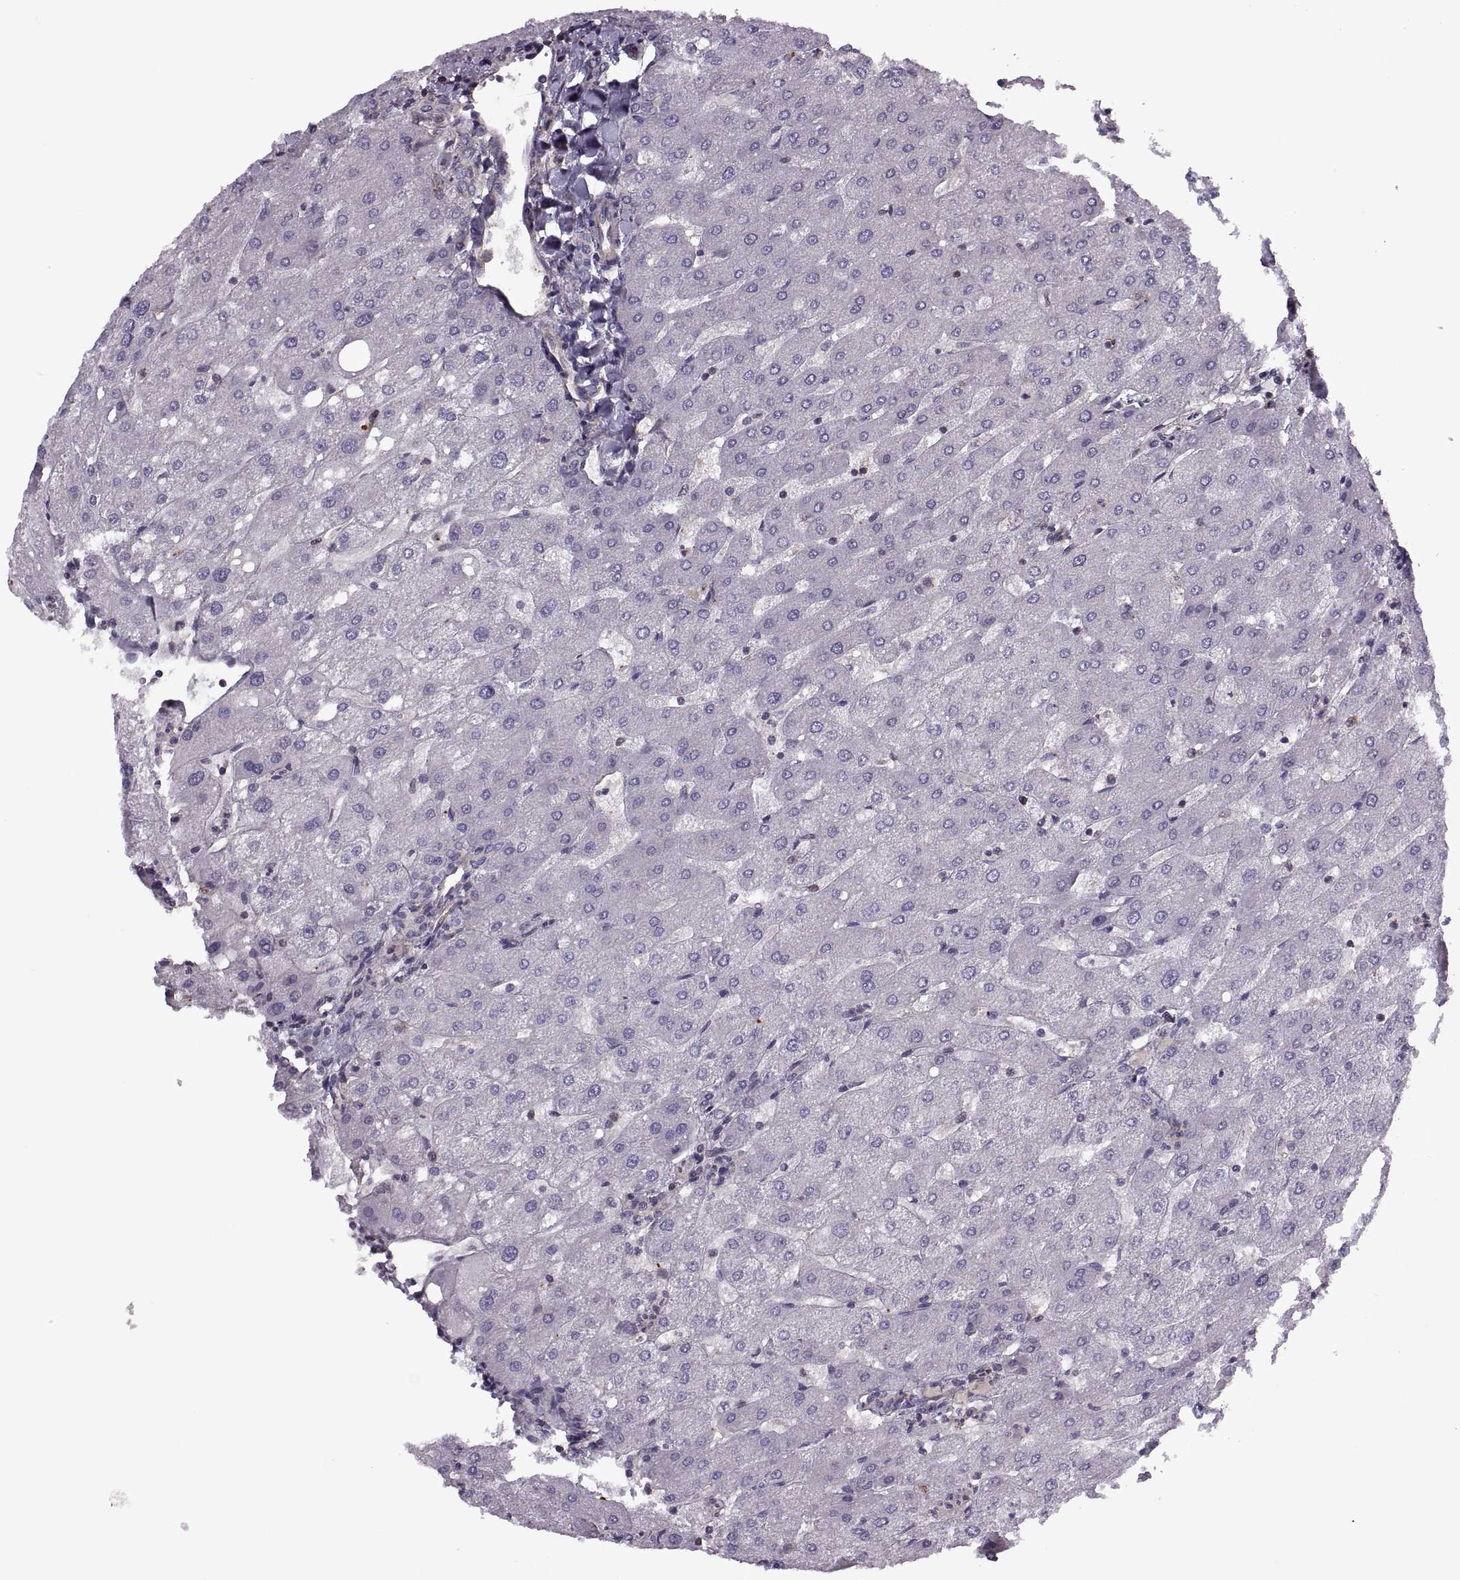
{"staining": {"intensity": "negative", "quantity": "none", "location": "none"}, "tissue": "liver", "cell_type": "Cholangiocytes", "image_type": "normal", "snomed": [{"axis": "morphology", "description": "Normal tissue, NOS"}, {"axis": "topography", "description": "Liver"}], "caption": "Cholangiocytes show no significant protein expression in benign liver. (Stains: DAB IHC with hematoxylin counter stain, Microscopy: brightfield microscopy at high magnification).", "gene": "SLC2A14", "patient": {"sex": "male", "age": 67}}